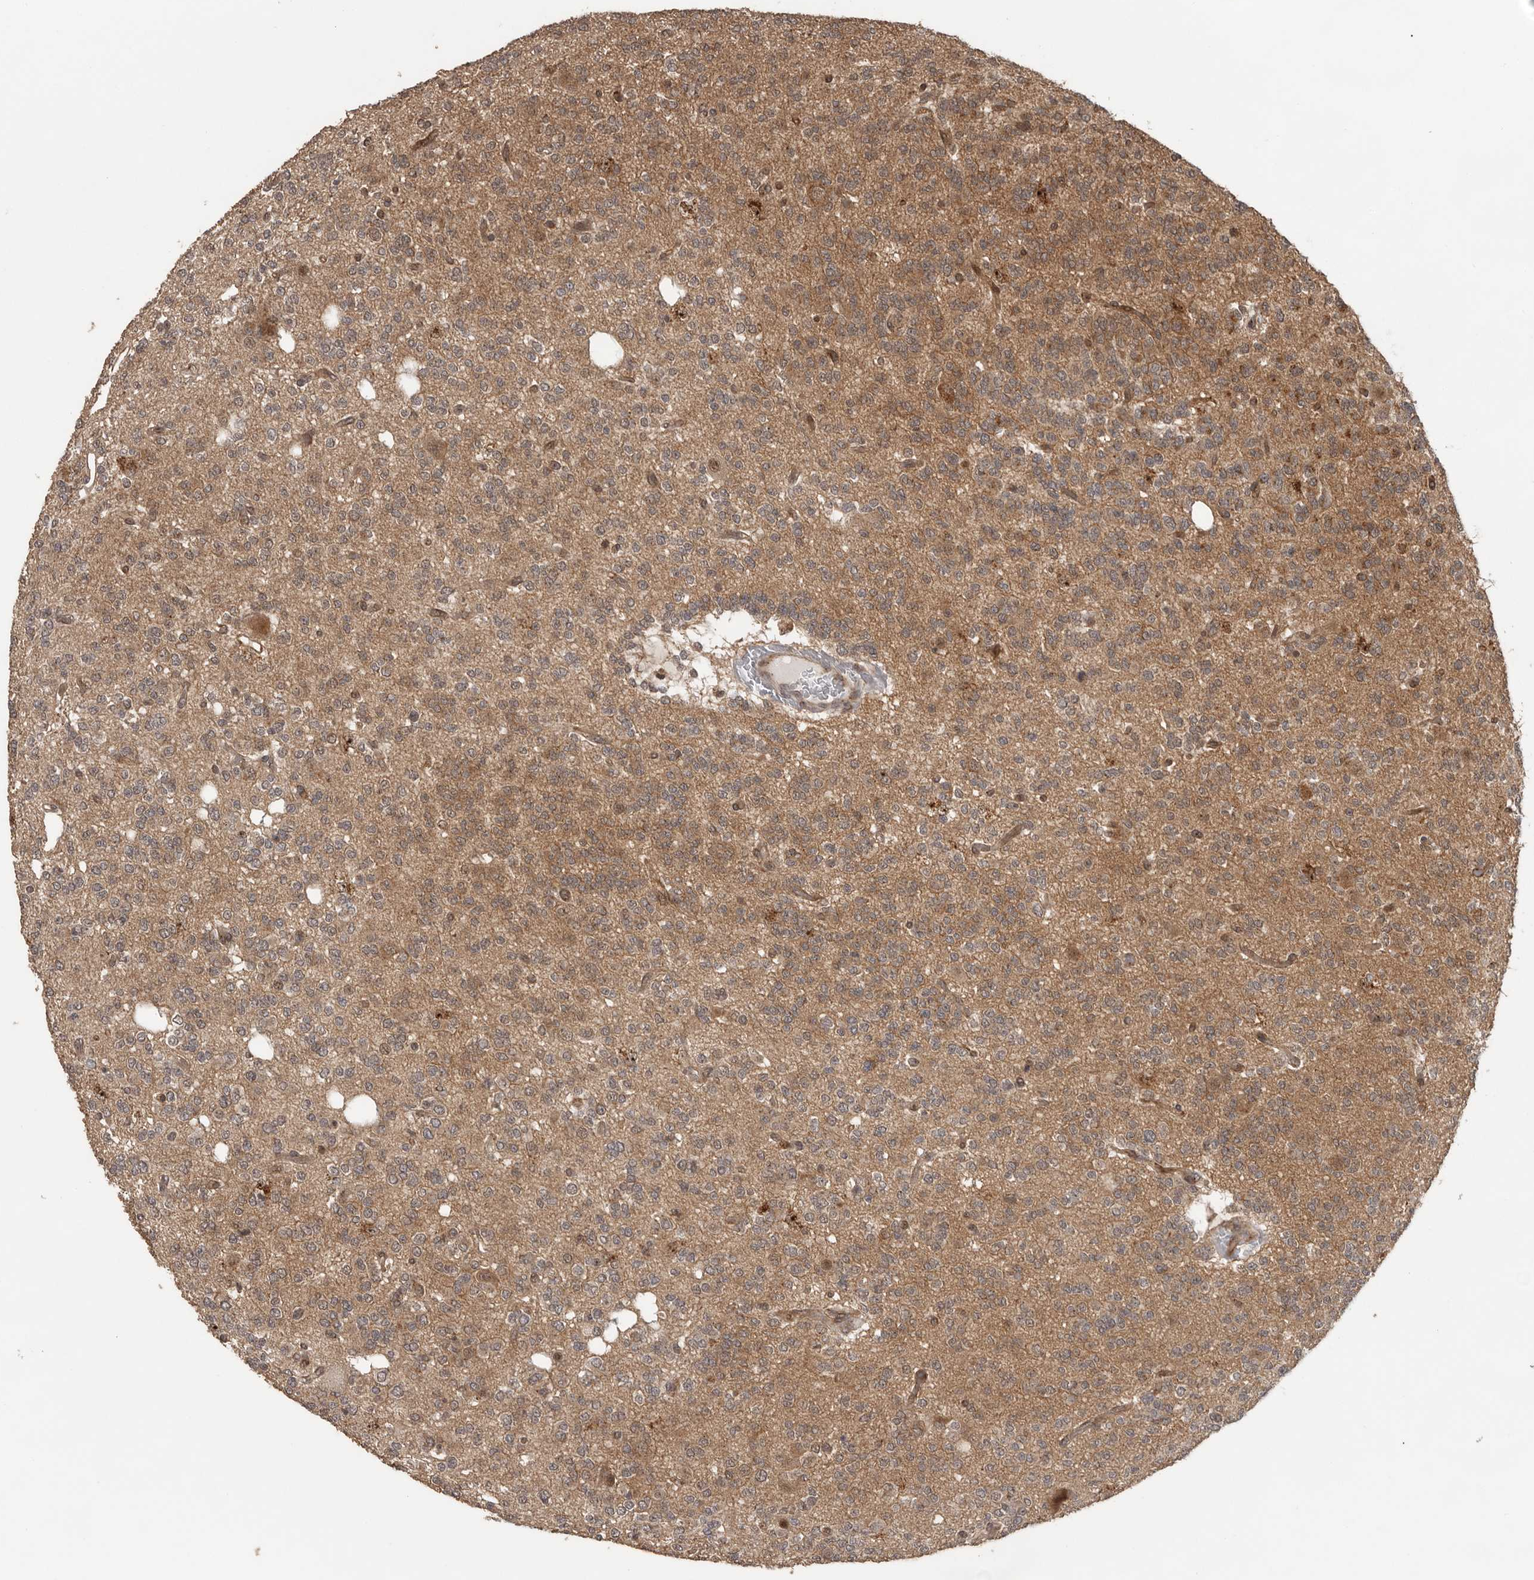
{"staining": {"intensity": "weak", "quantity": ">75%", "location": "cytoplasmic/membranous"}, "tissue": "glioma", "cell_type": "Tumor cells", "image_type": "cancer", "snomed": [{"axis": "morphology", "description": "Glioma, malignant, Low grade"}, {"axis": "topography", "description": "Brain"}], "caption": "Tumor cells display low levels of weak cytoplasmic/membranous positivity in about >75% of cells in glioma.", "gene": "CEP350", "patient": {"sex": "male", "age": 38}}